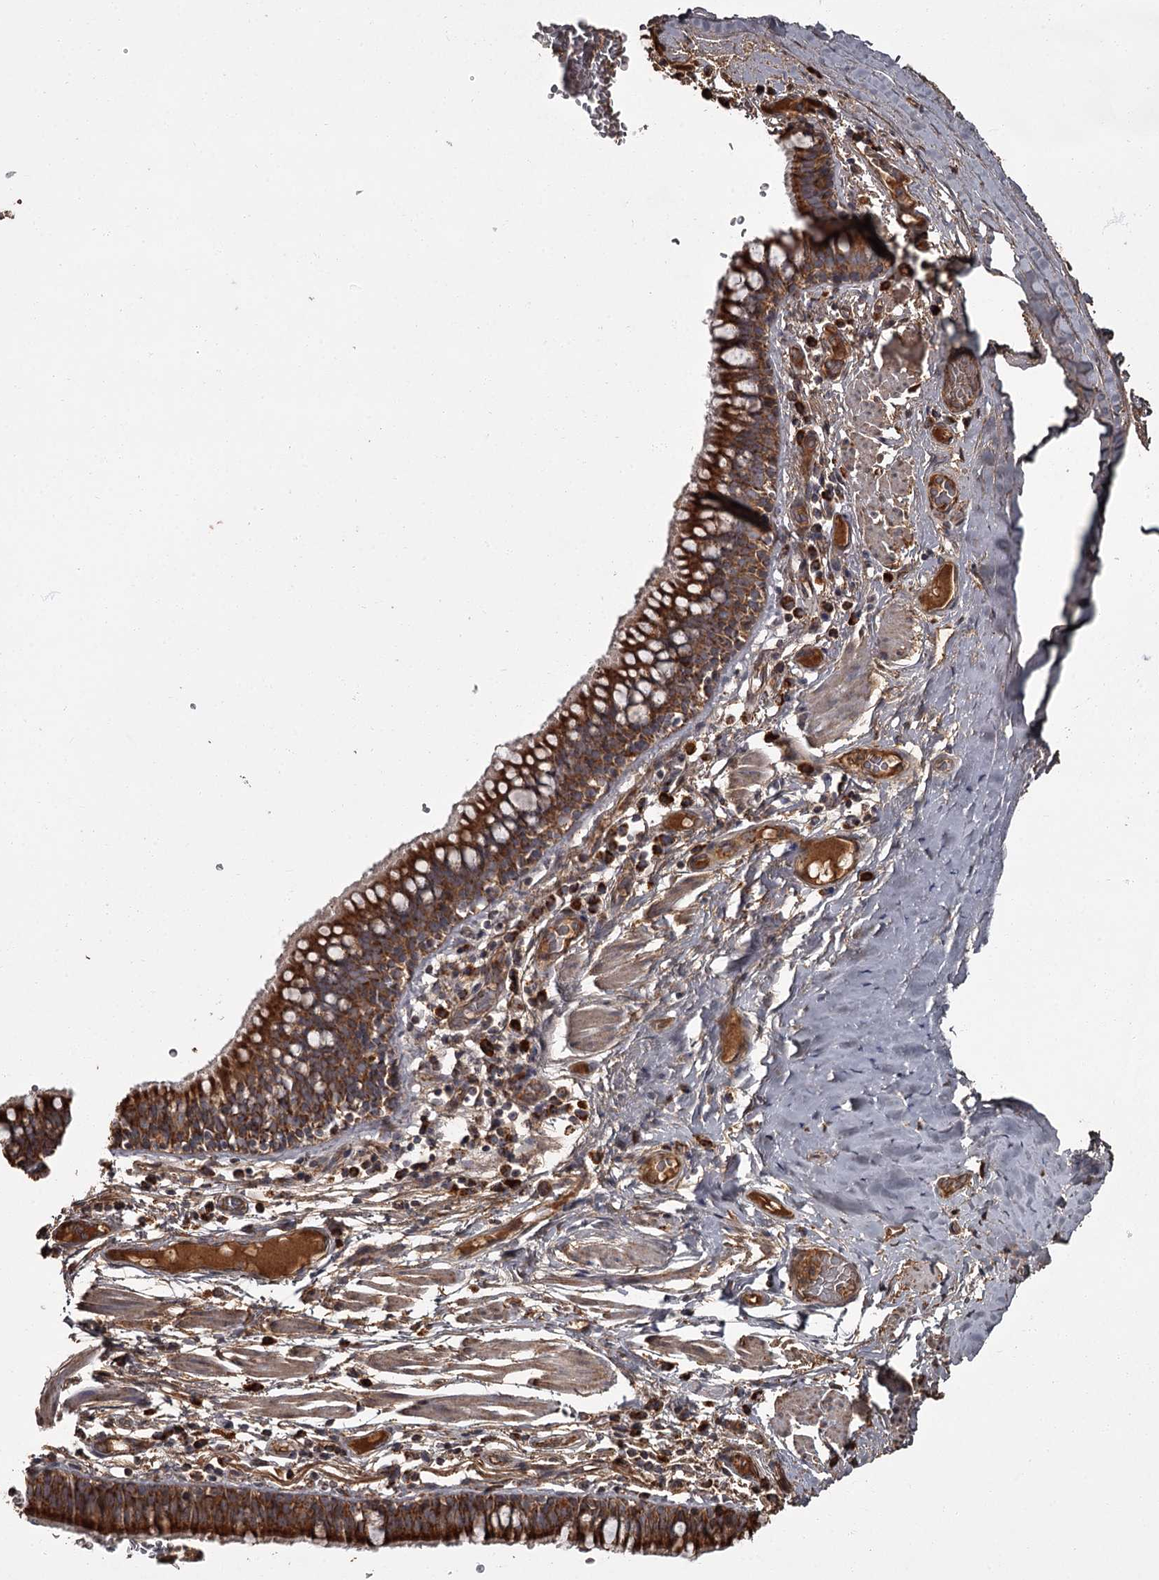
{"staining": {"intensity": "strong", "quantity": ">75%", "location": "cytoplasmic/membranous"}, "tissue": "bronchus", "cell_type": "Respiratory epithelial cells", "image_type": "normal", "snomed": [{"axis": "morphology", "description": "Normal tissue, NOS"}, {"axis": "topography", "description": "Cartilage tissue"}, {"axis": "topography", "description": "Bronchus"}], "caption": "Bronchus stained with immunohistochemistry exhibits strong cytoplasmic/membranous staining in about >75% of respiratory epithelial cells.", "gene": "THAP9", "patient": {"sex": "female", "age": 36}}